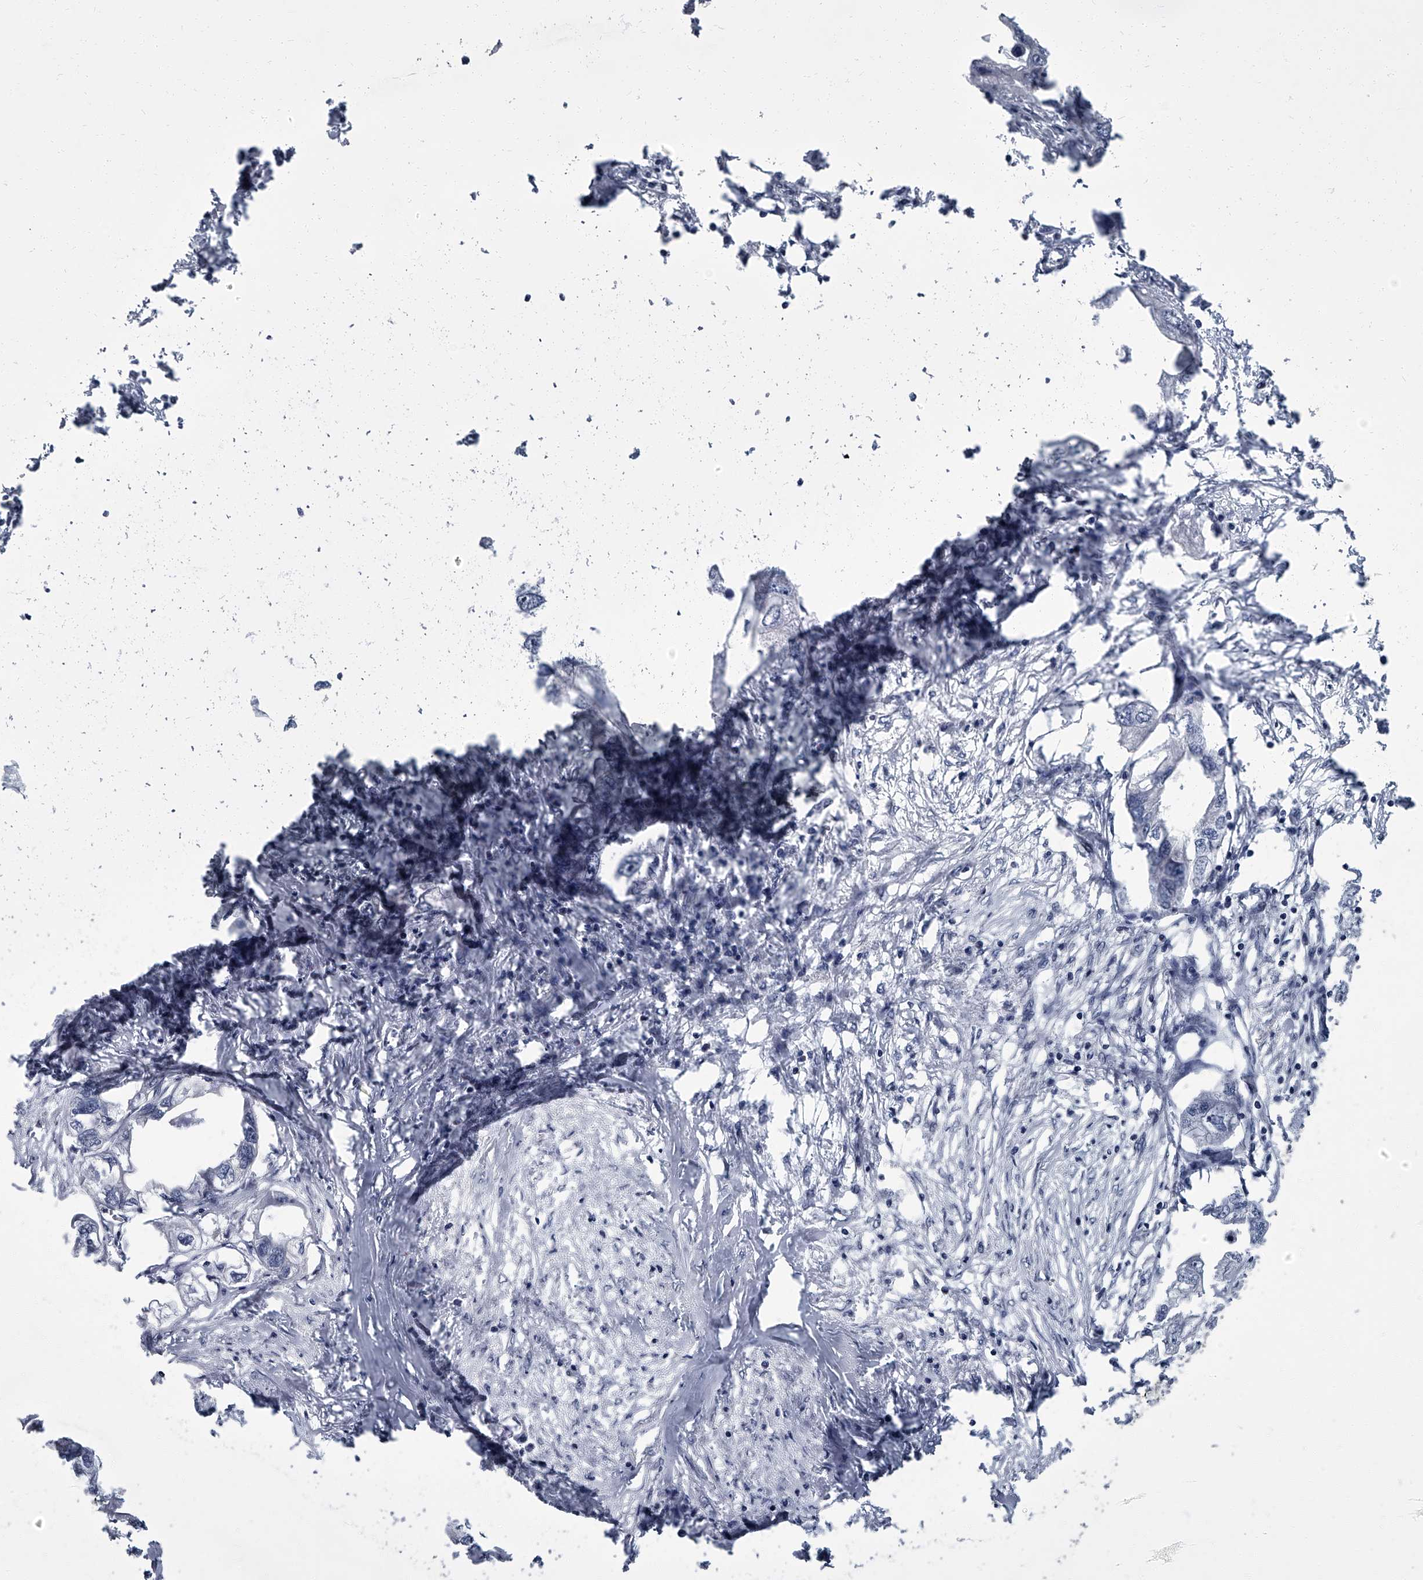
{"staining": {"intensity": "negative", "quantity": "none", "location": "none"}, "tissue": "endometrial cancer", "cell_type": "Tumor cells", "image_type": "cancer", "snomed": [{"axis": "morphology", "description": "Adenocarcinoma, NOS"}, {"axis": "morphology", "description": "Adenocarcinoma, metastatic, NOS"}, {"axis": "topography", "description": "Adipose tissue"}, {"axis": "topography", "description": "Endometrium"}], "caption": "Immunohistochemical staining of human endometrial cancer displays no significant positivity in tumor cells. Nuclei are stained in blue.", "gene": "ZNF274", "patient": {"sex": "female", "age": 67}}